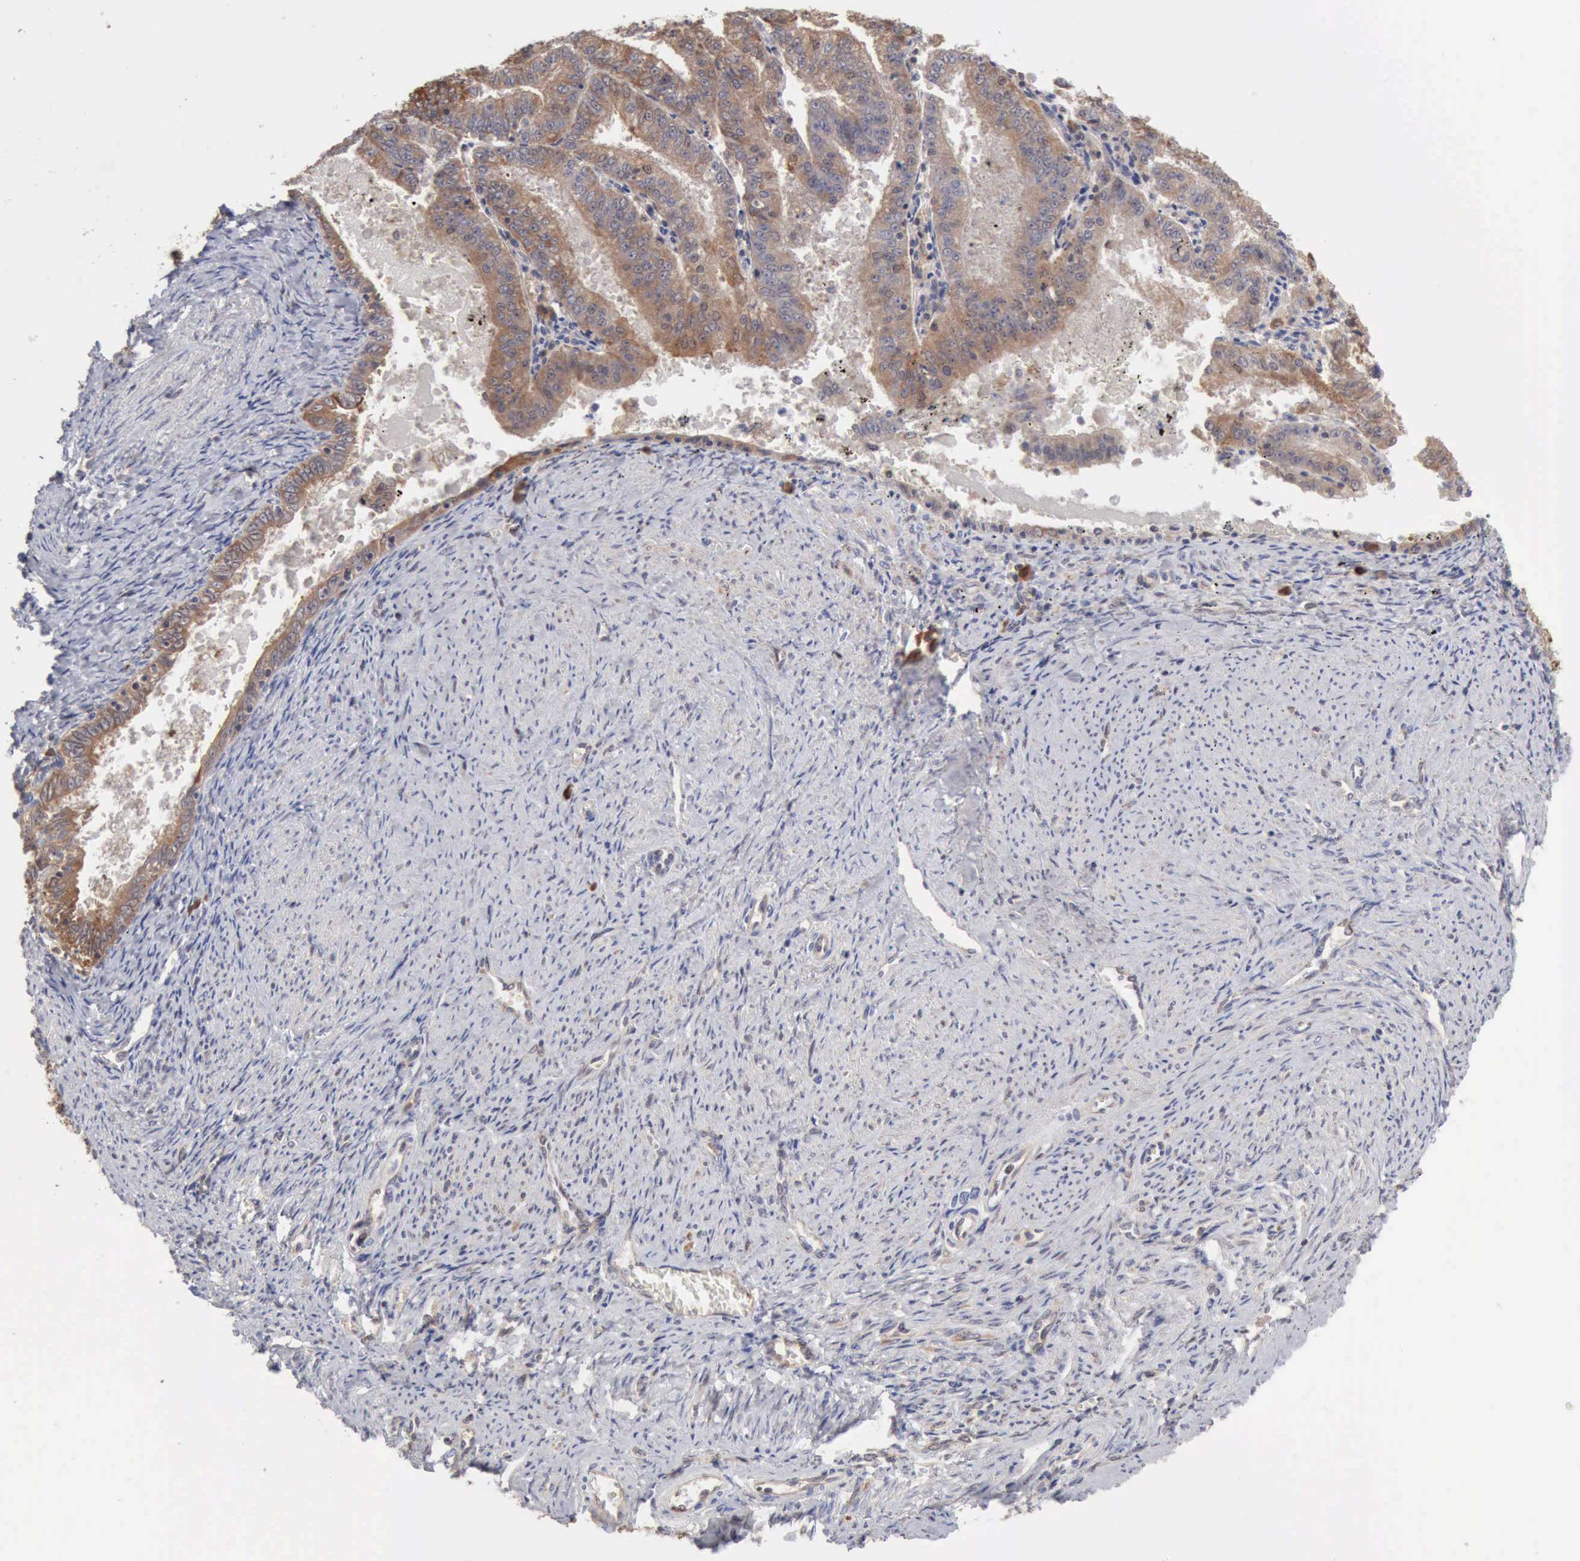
{"staining": {"intensity": "moderate", "quantity": ">75%", "location": "cytoplasmic/membranous"}, "tissue": "endometrial cancer", "cell_type": "Tumor cells", "image_type": "cancer", "snomed": [{"axis": "morphology", "description": "Adenocarcinoma, NOS"}, {"axis": "topography", "description": "Endometrium"}], "caption": "Immunohistochemistry (DAB) staining of endometrial cancer demonstrates moderate cytoplasmic/membranous protein expression in approximately >75% of tumor cells.", "gene": "APOL2", "patient": {"sex": "female", "age": 66}}